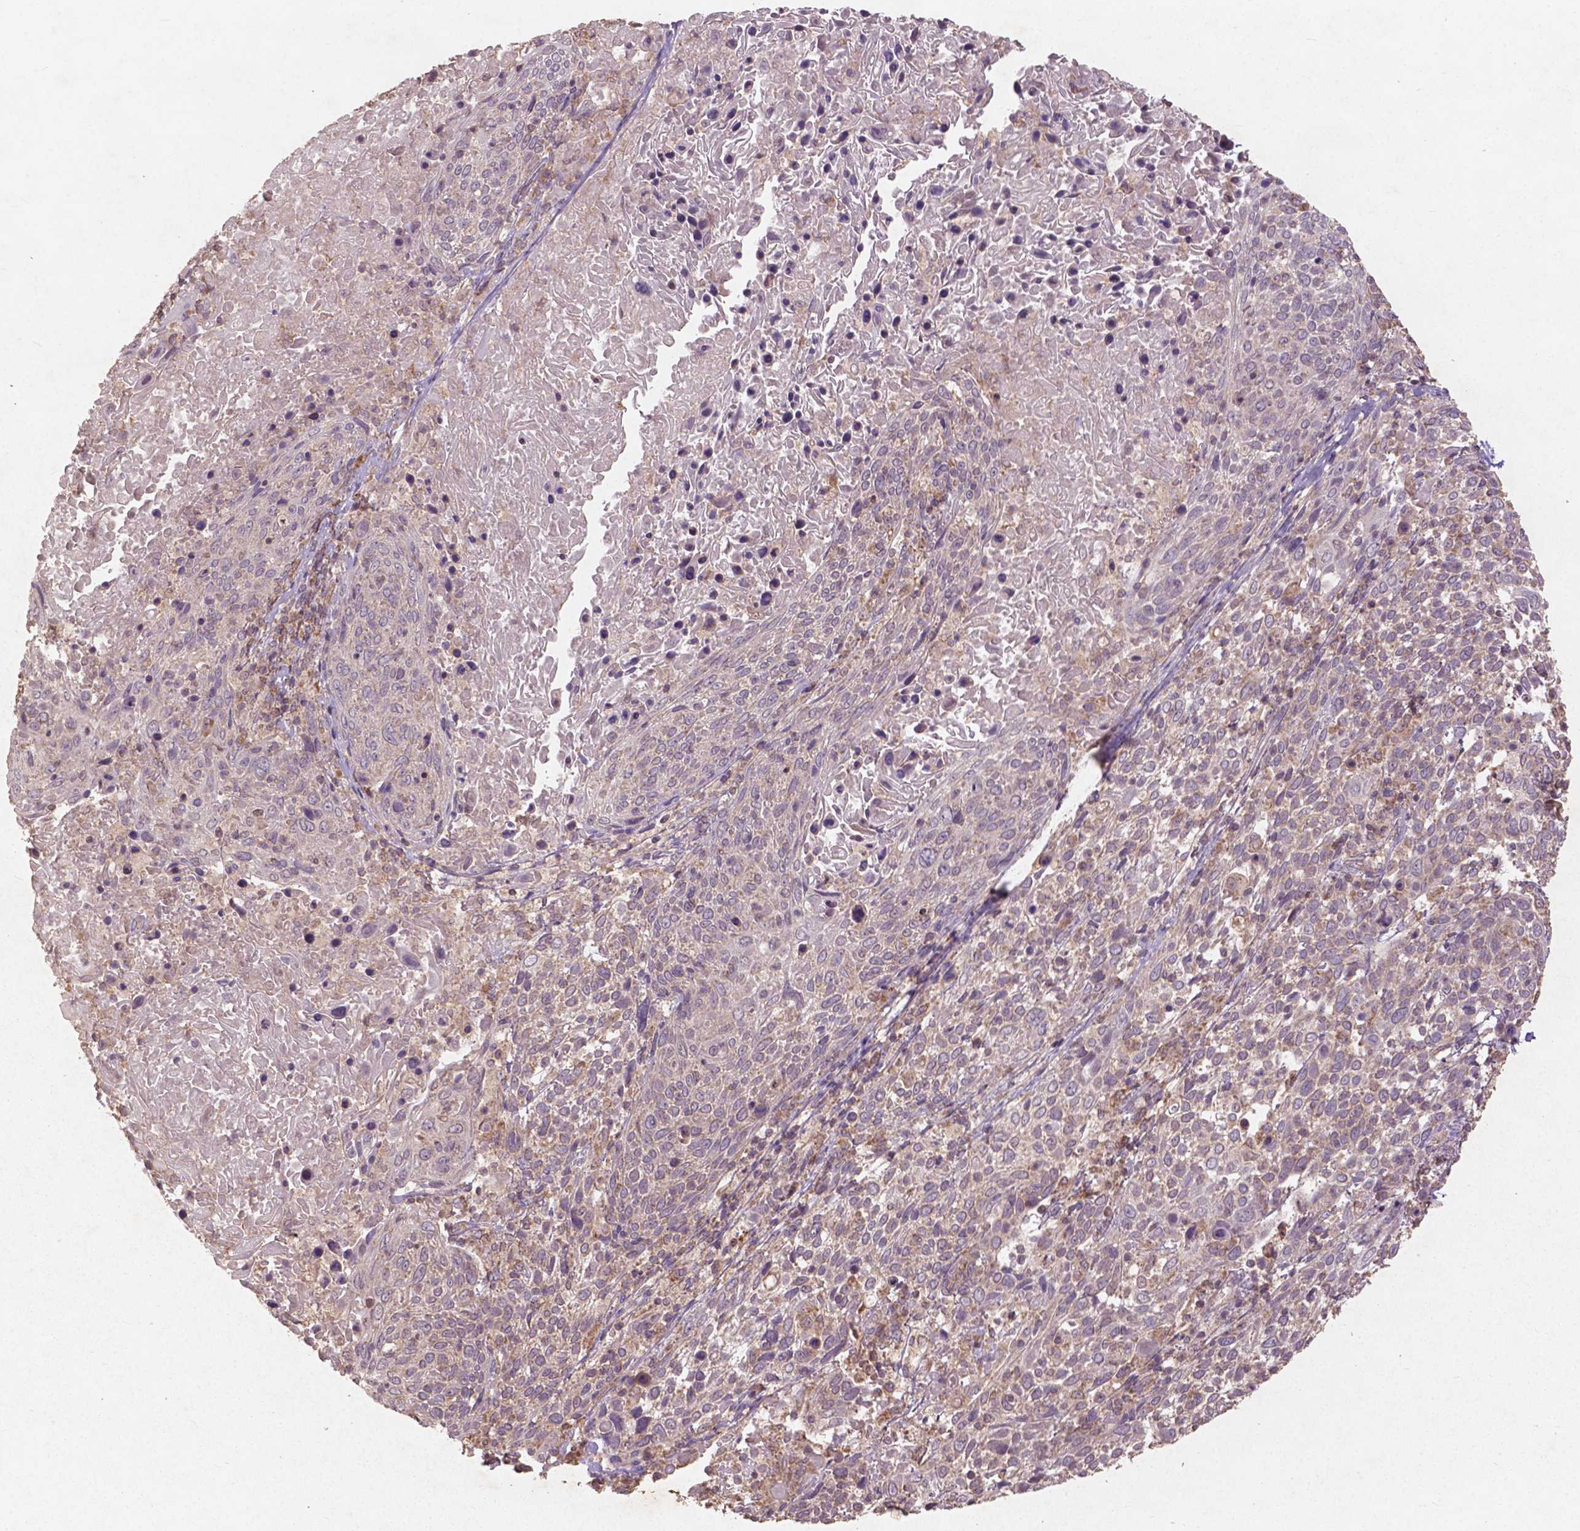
{"staining": {"intensity": "negative", "quantity": "none", "location": "none"}, "tissue": "cervical cancer", "cell_type": "Tumor cells", "image_type": "cancer", "snomed": [{"axis": "morphology", "description": "Squamous cell carcinoma, NOS"}, {"axis": "topography", "description": "Cervix"}], "caption": "This is an immunohistochemistry image of cervical squamous cell carcinoma. There is no expression in tumor cells.", "gene": "ST6GALNAC5", "patient": {"sex": "female", "age": 61}}